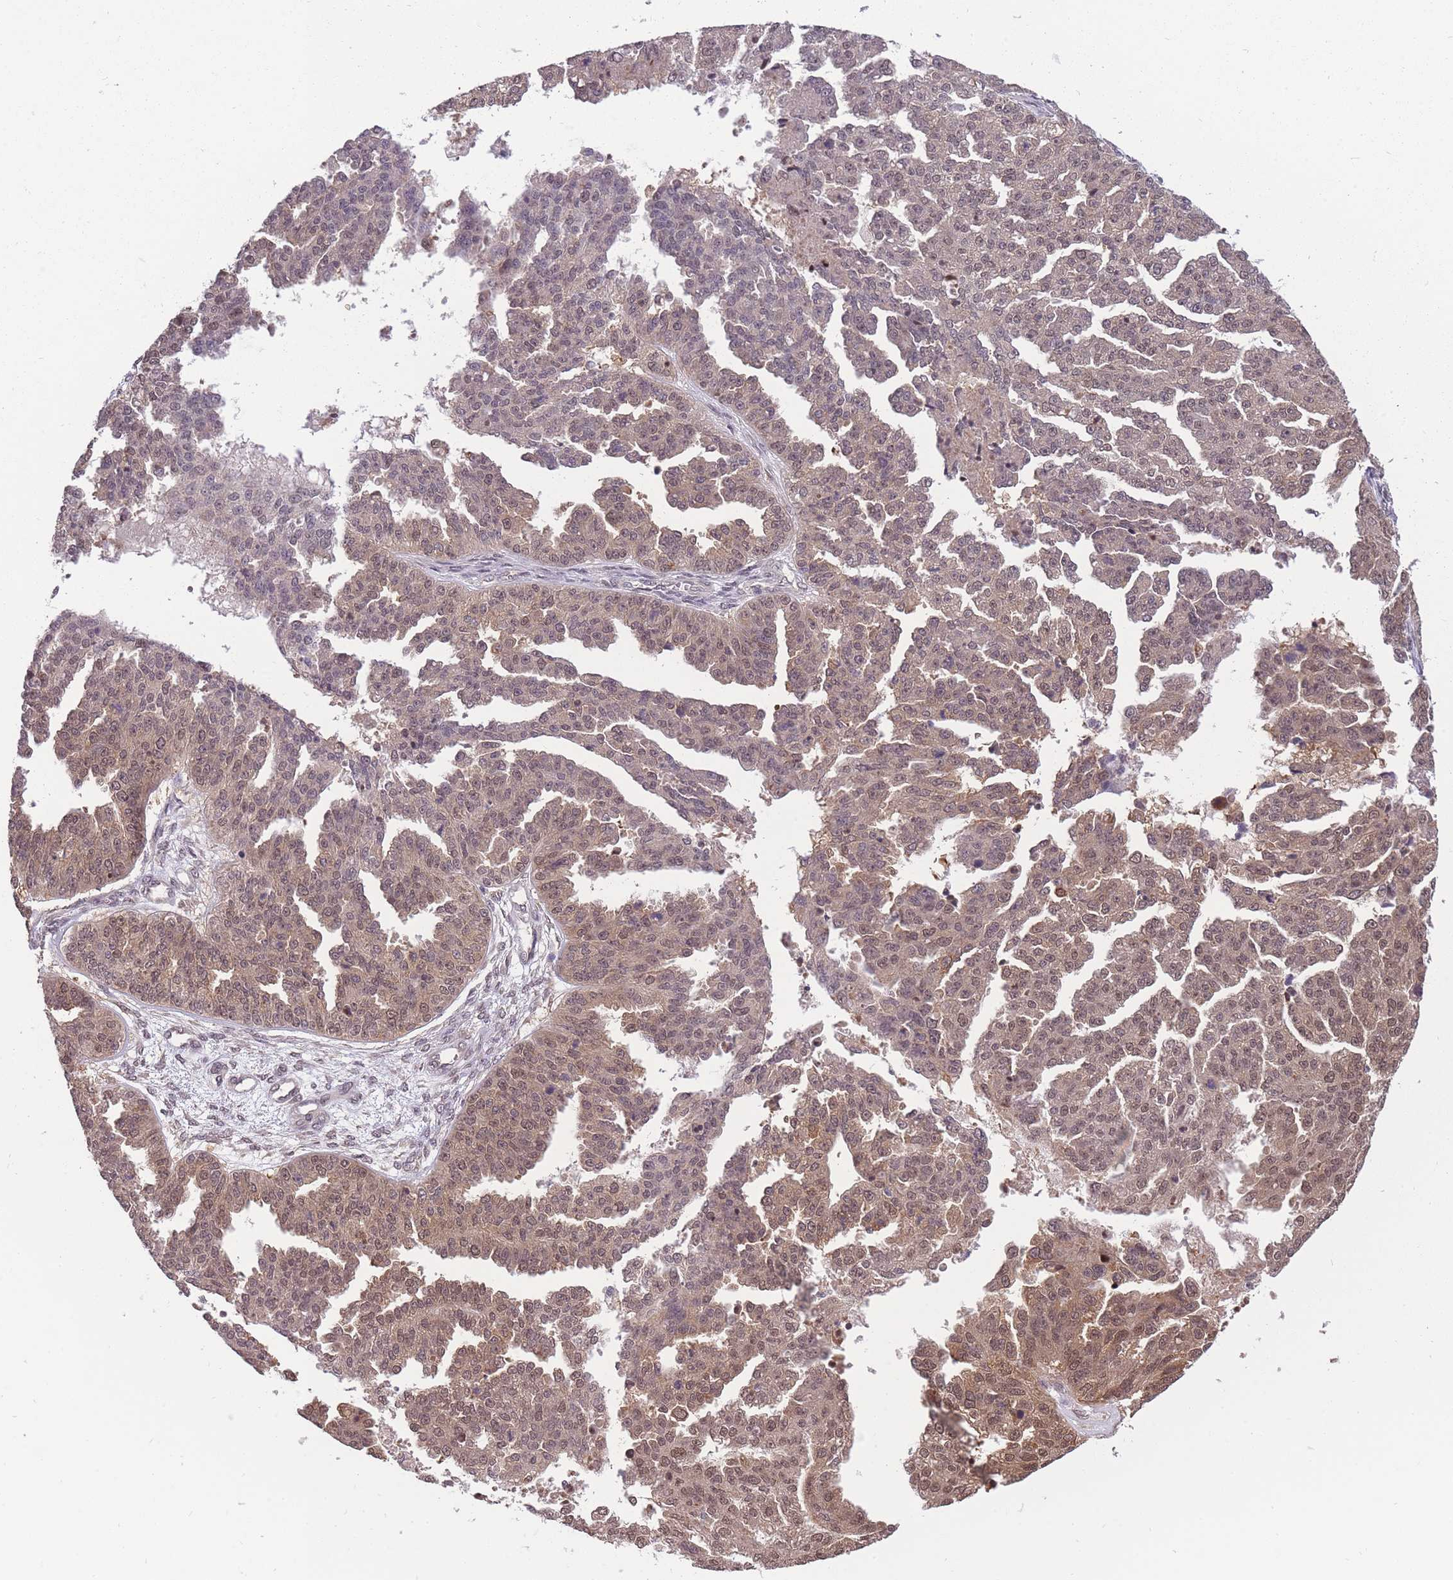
{"staining": {"intensity": "weak", "quantity": ">75%", "location": "nuclear"}, "tissue": "ovarian cancer", "cell_type": "Tumor cells", "image_type": "cancer", "snomed": [{"axis": "morphology", "description": "Cystadenocarcinoma, serous, NOS"}, {"axis": "topography", "description": "Ovary"}], "caption": "Immunohistochemistry (IHC) (DAB) staining of human ovarian serous cystadenocarcinoma shows weak nuclear protein expression in about >75% of tumor cells. The staining is performed using DAB (3,3'-diaminobenzidine) brown chromogen to label protein expression. The nuclei are counter-stained blue using hematoxylin.", "gene": "CDIP1", "patient": {"sex": "female", "age": 58}}